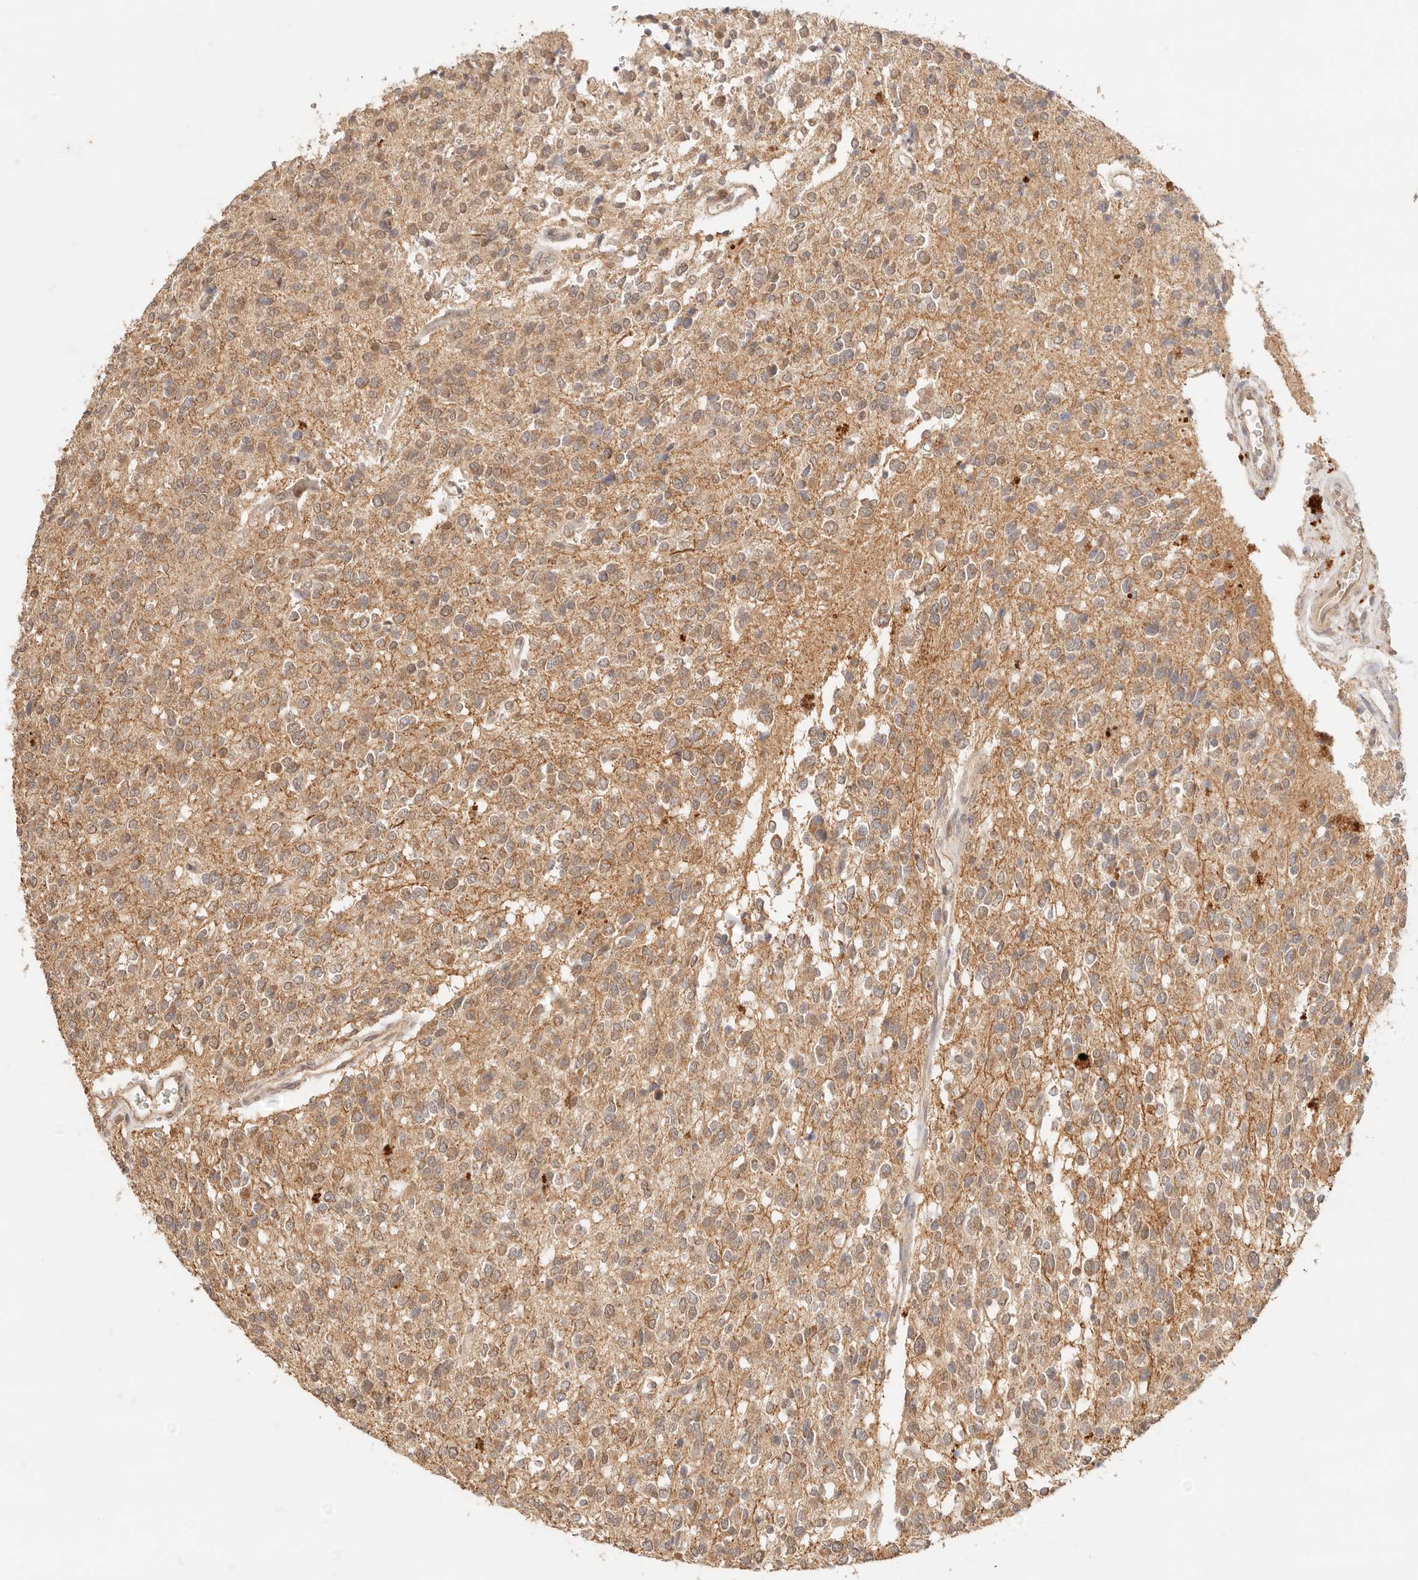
{"staining": {"intensity": "moderate", "quantity": ">75%", "location": "cytoplasmic/membranous"}, "tissue": "glioma", "cell_type": "Tumor cells", "image_type": "cancer", "snomed": [{"axis": "morphology", "description": "Glioma, malignant, High grade"}, {"axis": "topography", "description": "Brain"}], "caption": "Moderate cytoplasmic/membranous protein positivity is present in about >75% of tumor cells in malignant glioma (high-grade).", "gene": "TRIM11", "patient": {"sex": "male", "age": 34}}